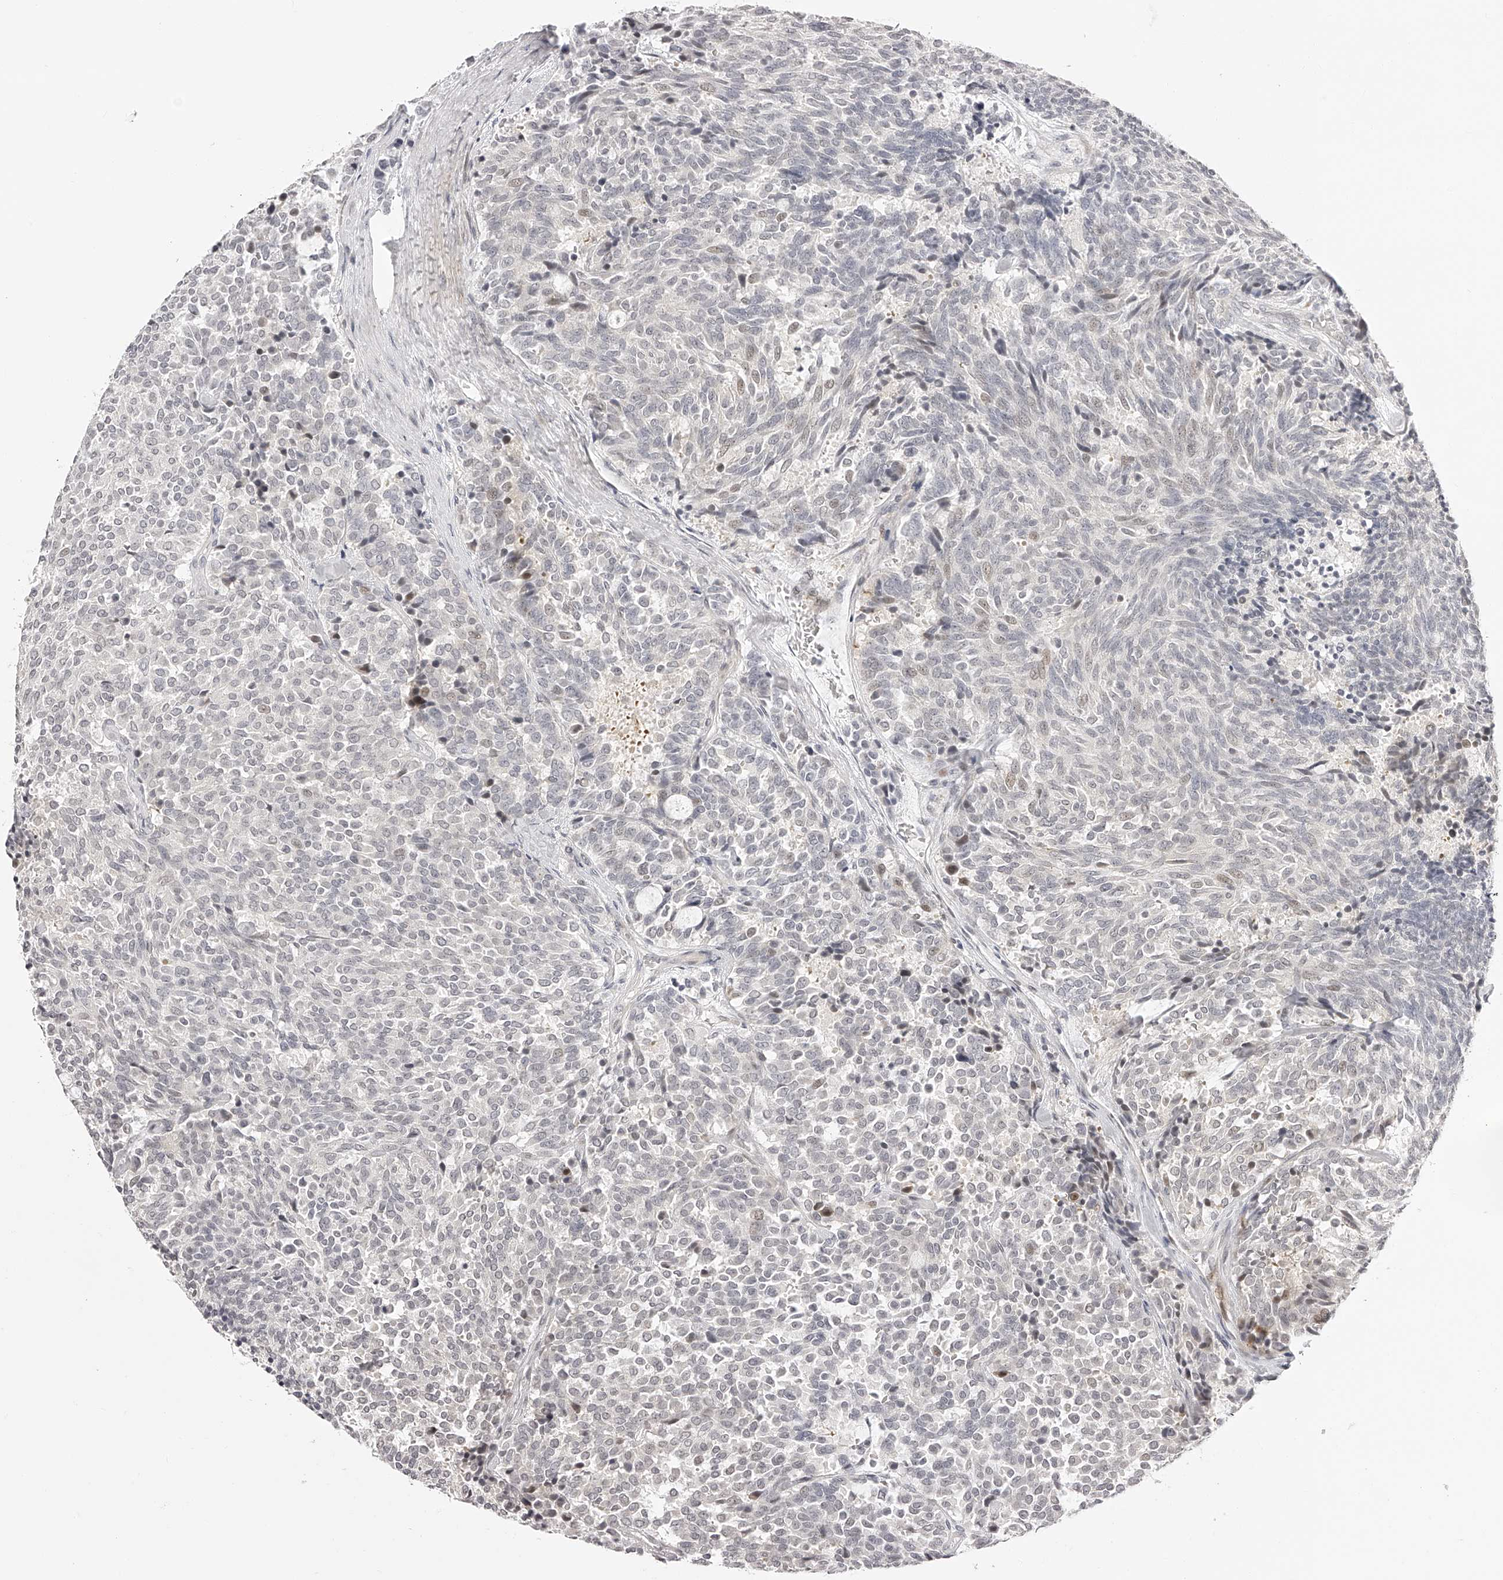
{"staining": {"intensity": "negative", "quantity": "none", "location": "none"}, "tissue": "carcinoid", "cell_type": "Tumor cells", "image_type": "cancer", "snomed": [{"axis": "morphology", "description": "Carcinoid, malignant, NOS"}, {"axis": "topography", "description": "Pancreas"}], "caption": "Photomicrograph shows no protein staining in tumor cells of carcinoid tissue.", "gene": "PLEKHG1", "patient": {"sex": "female", "age": 54}}